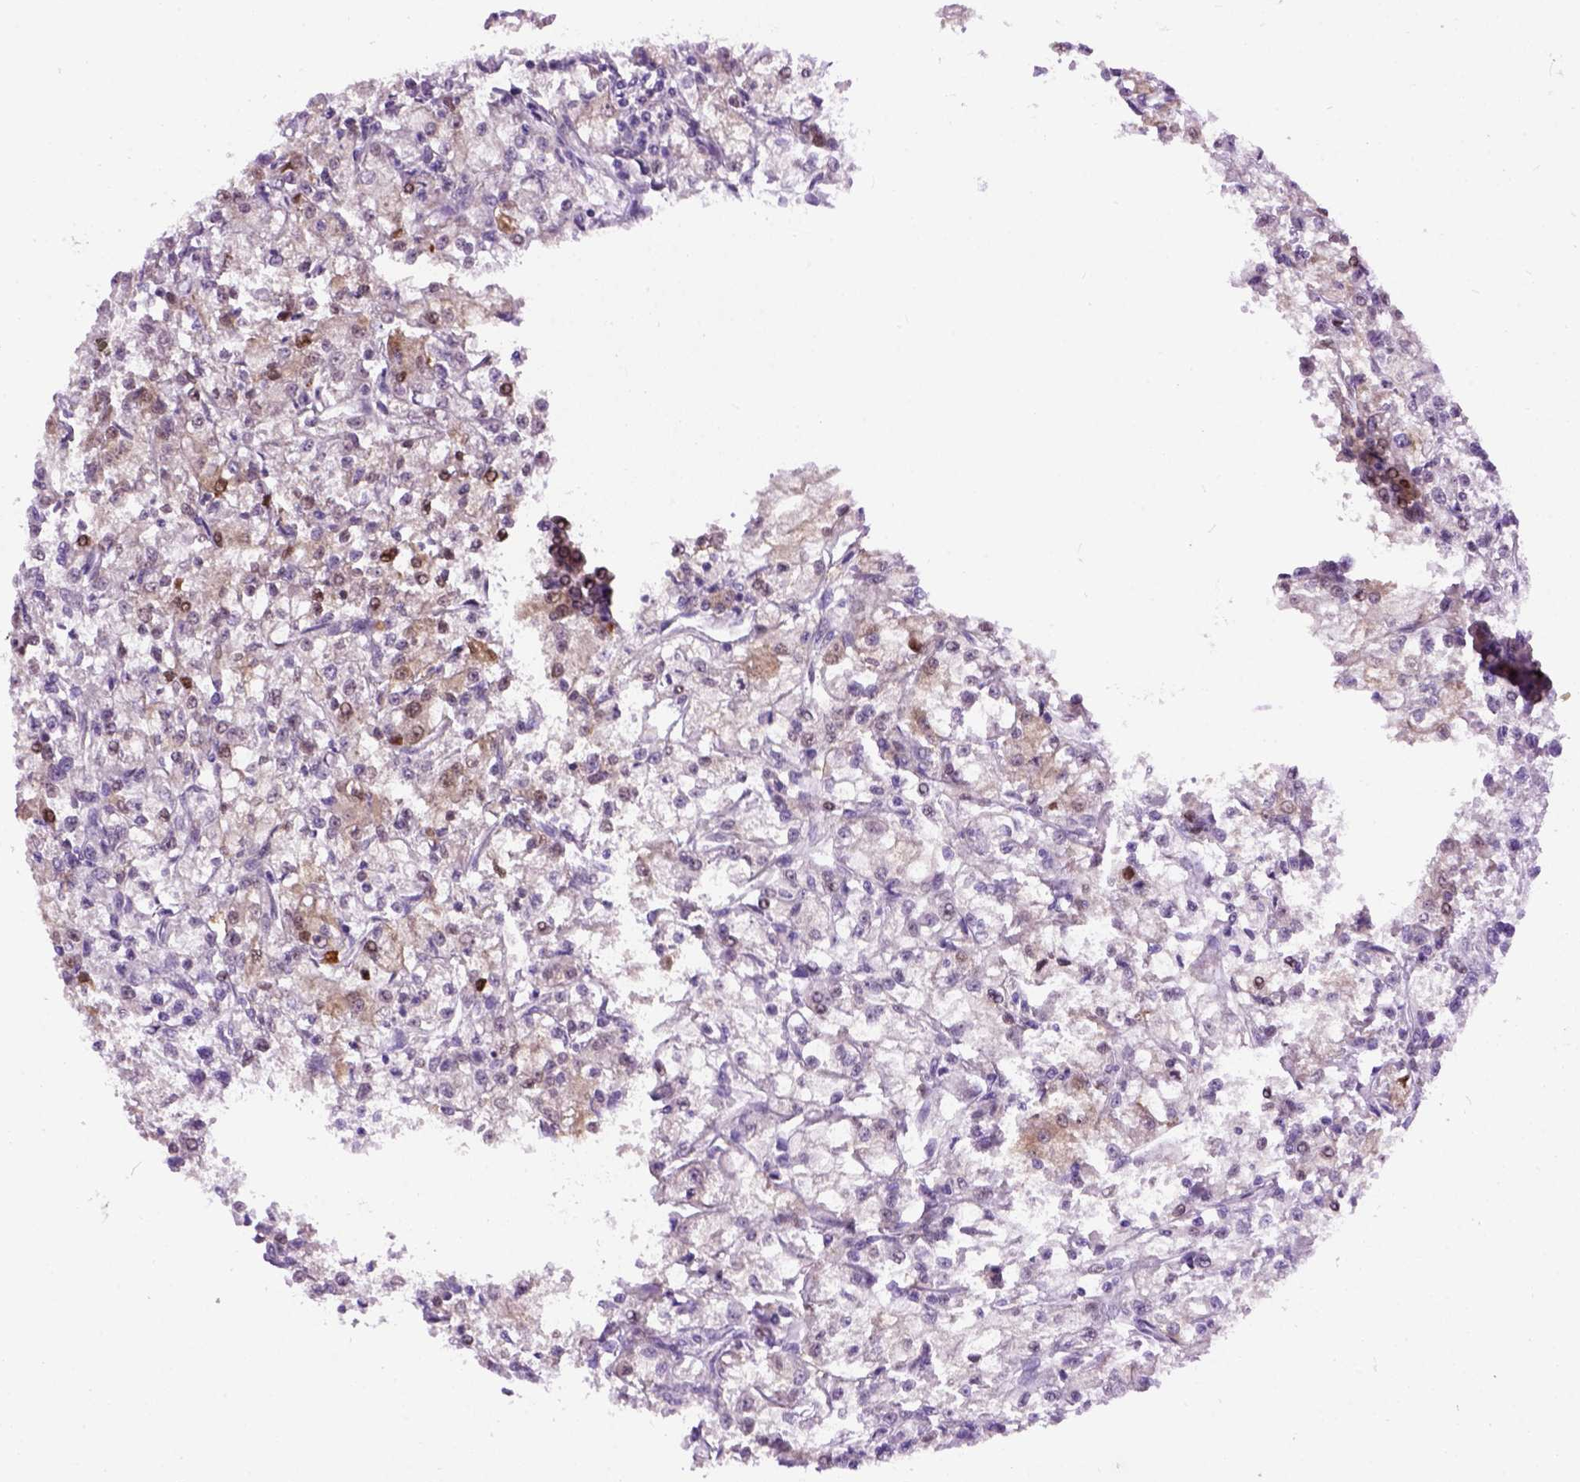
{"staining": {"intensity": "moderate", "quantity": "<25%", "location": "cytoplasmic/membranous"}, "tissue": "renal cancer", "cell_type": "Tumor cells", "image_type": "cancer", "snomed": [{"axis": "morphology", "description": "Adenocarcinoma, NOS"}, {"axis": "topography", "description": "Kidney"}], "caption": "About <25% of tumor cells in human renal cancer (adenocarcinoma) demonstrate moderate cytoplasmic/membranous protein expression as visualized by brown immunohistochemical staining.", "gene": "MAPT", "patient": {"sex": "female", "age": 59}}